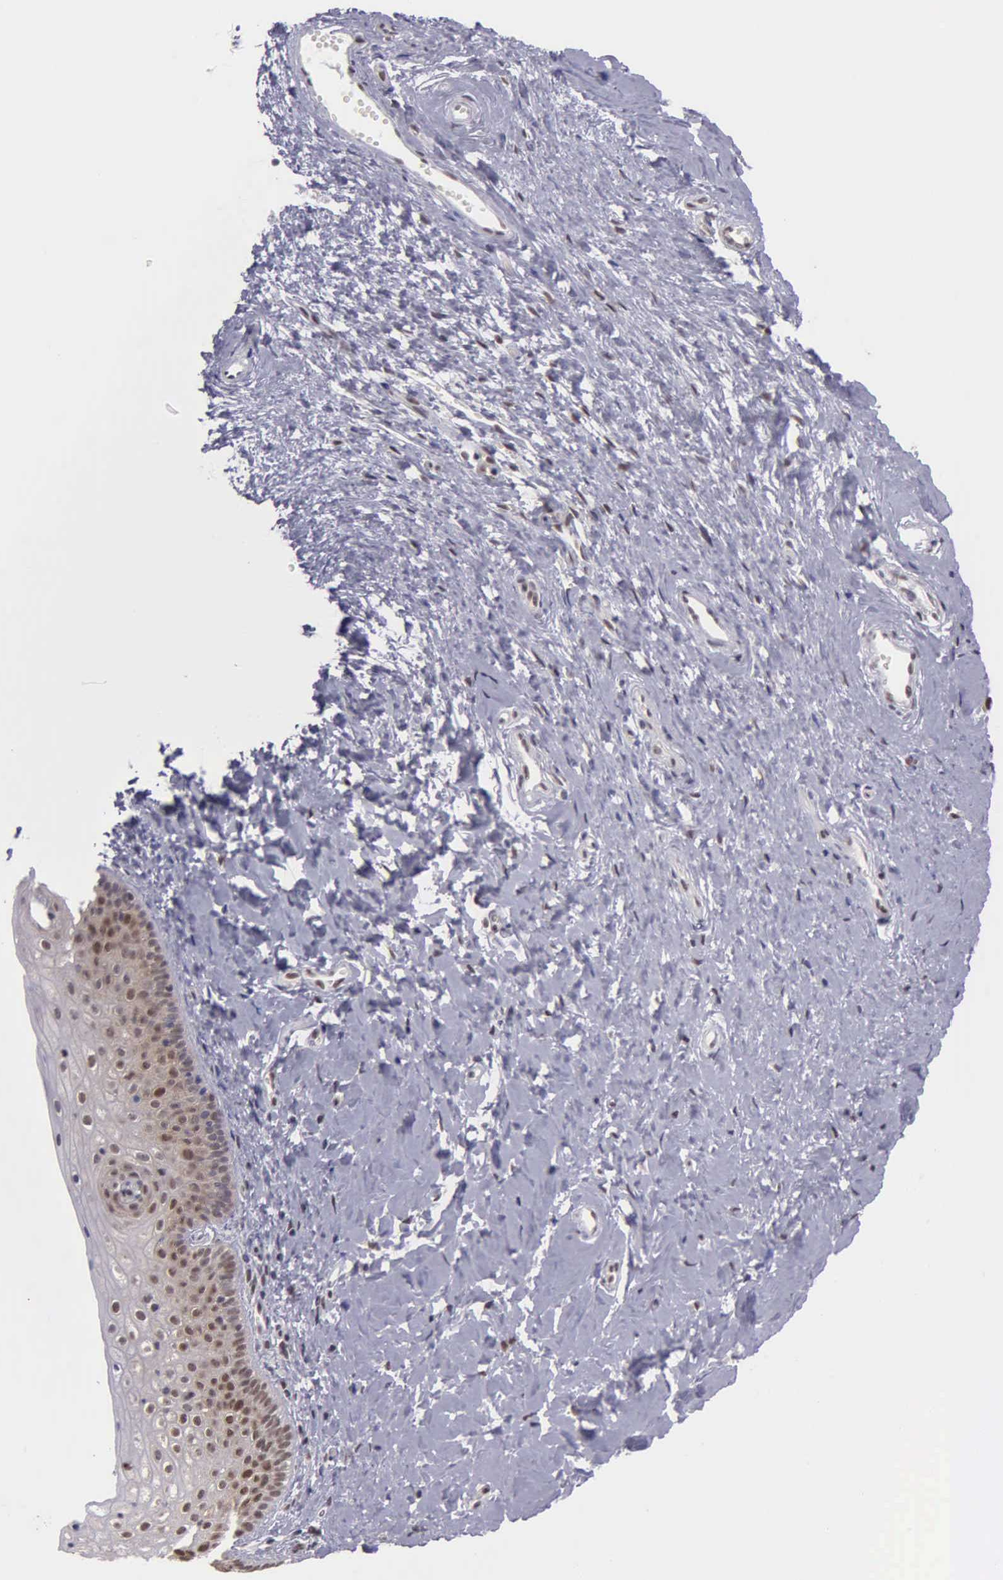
{"staining": {"intensity": "moderate", "quantity": "25%-75%", "location": "nuclear"}, "tissue": "cervix", "cell_type": "Glandular cells", "image_type": "normal", "snomed": [{"axis": "morphology", "description": "Normal tissue, NOS"}, {"axis": "topography", "description": "Cervix"}], "caption": "This is a micrograph of IHC staining of benign cervix, which shows moderate staining in the nuclear of glandular cells.", "gene": "UBR7", "patient": {"sex": "female", "age": 53}}